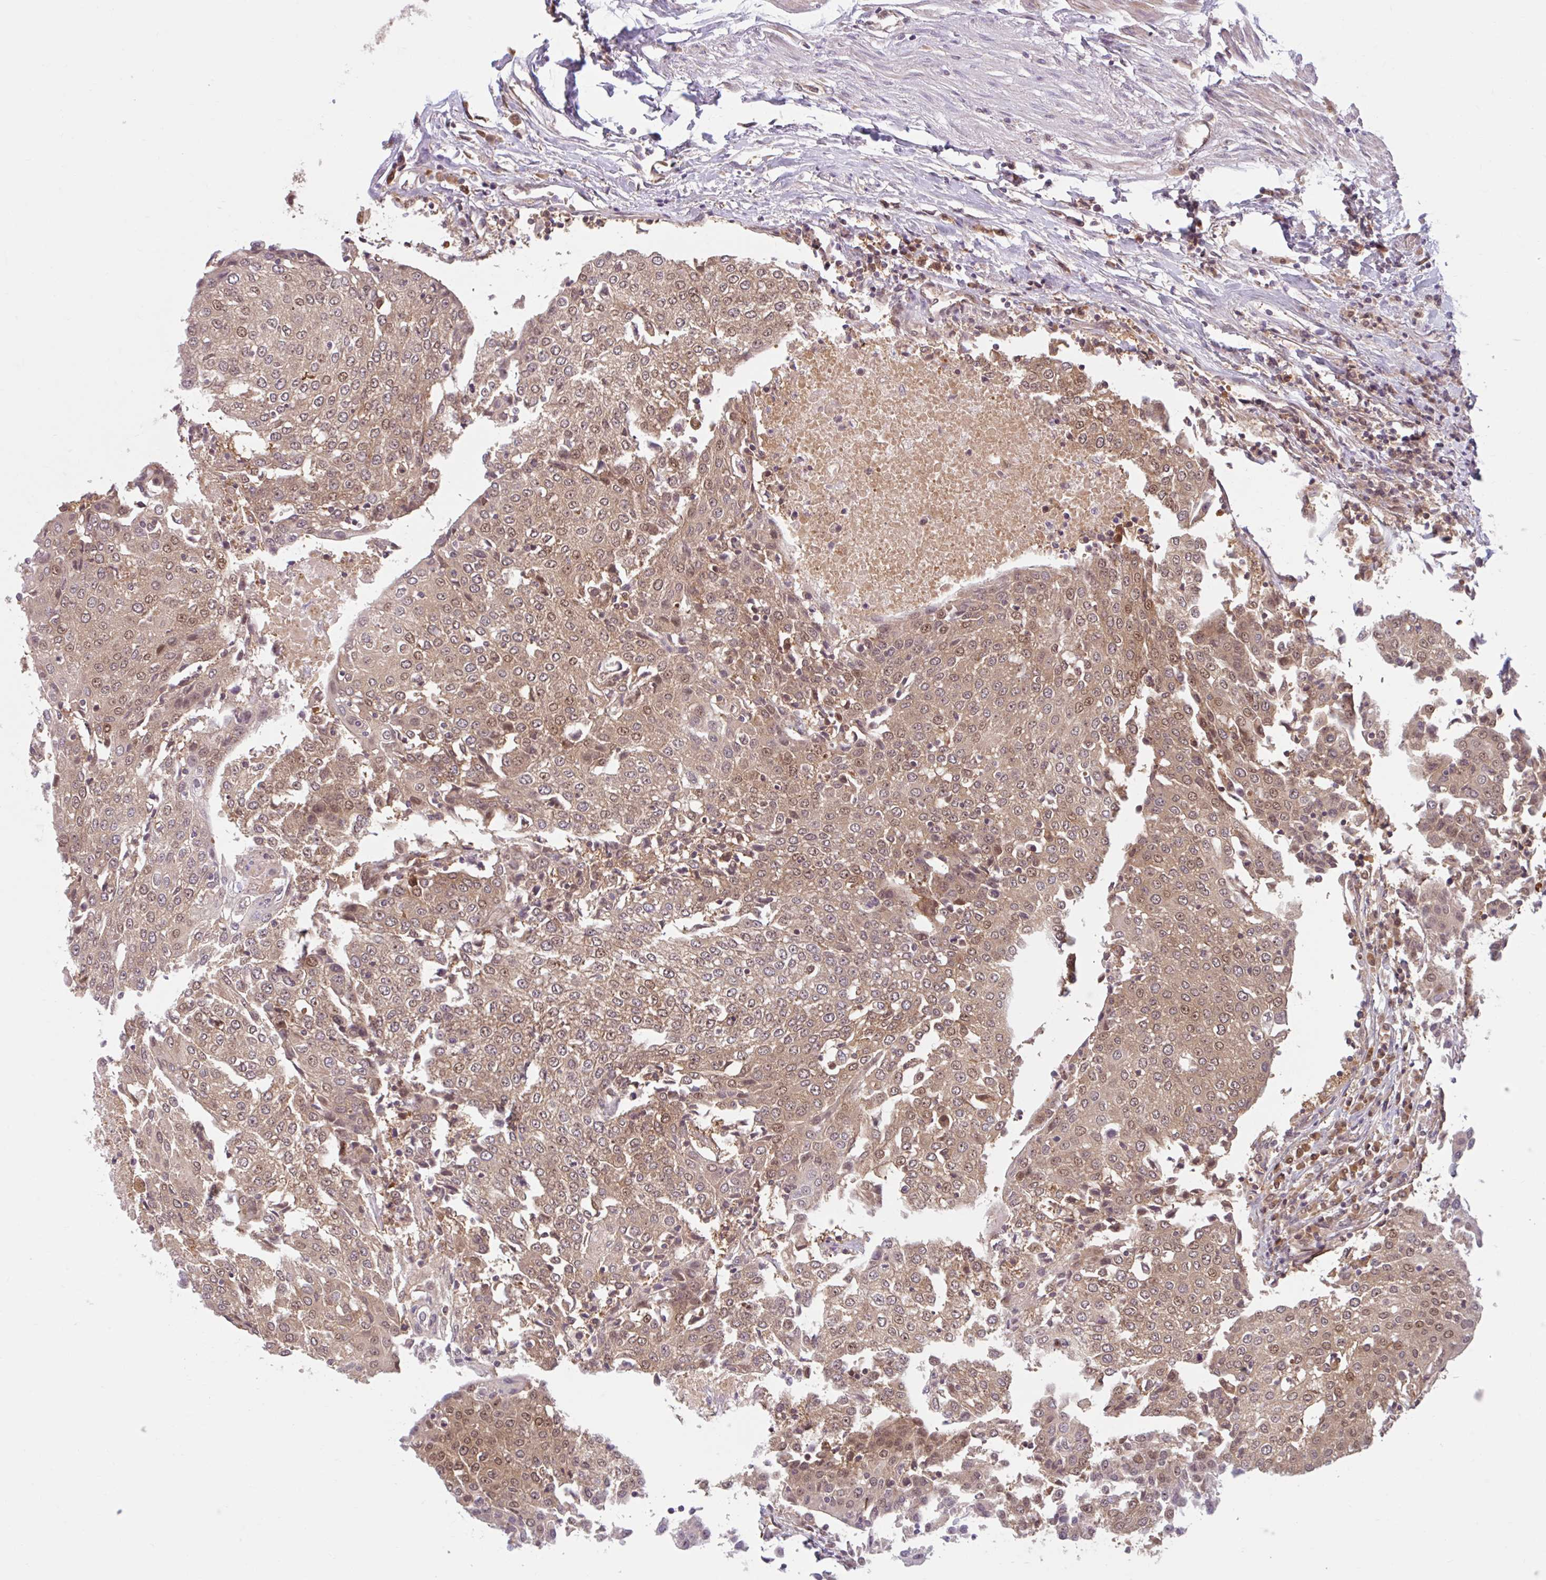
{"staining": {"intensity": "moderate", "quantity": ">75%", "location": "cytoplasmic/membranous,nuclear"}, "tissue": "urothelial cancer", "cell_type": "Tumor cells", "image_type": "cancer", "snomed": [{"axis": "morphology", "description": "Urothelial carcinoma, High grade"}, {"axis": "topography", "description": "Urinary bladder"}], "caption": "An IHC micrograph of tumor tissue is shown. Protein staining in brown highlights moderate cytoplasmic/membranous and nuclear positivity in urothelial carcinoma (high-grade) within tumor cells.", "gene": "HMBS", "patient": {"sex": "female", "age": 85}}